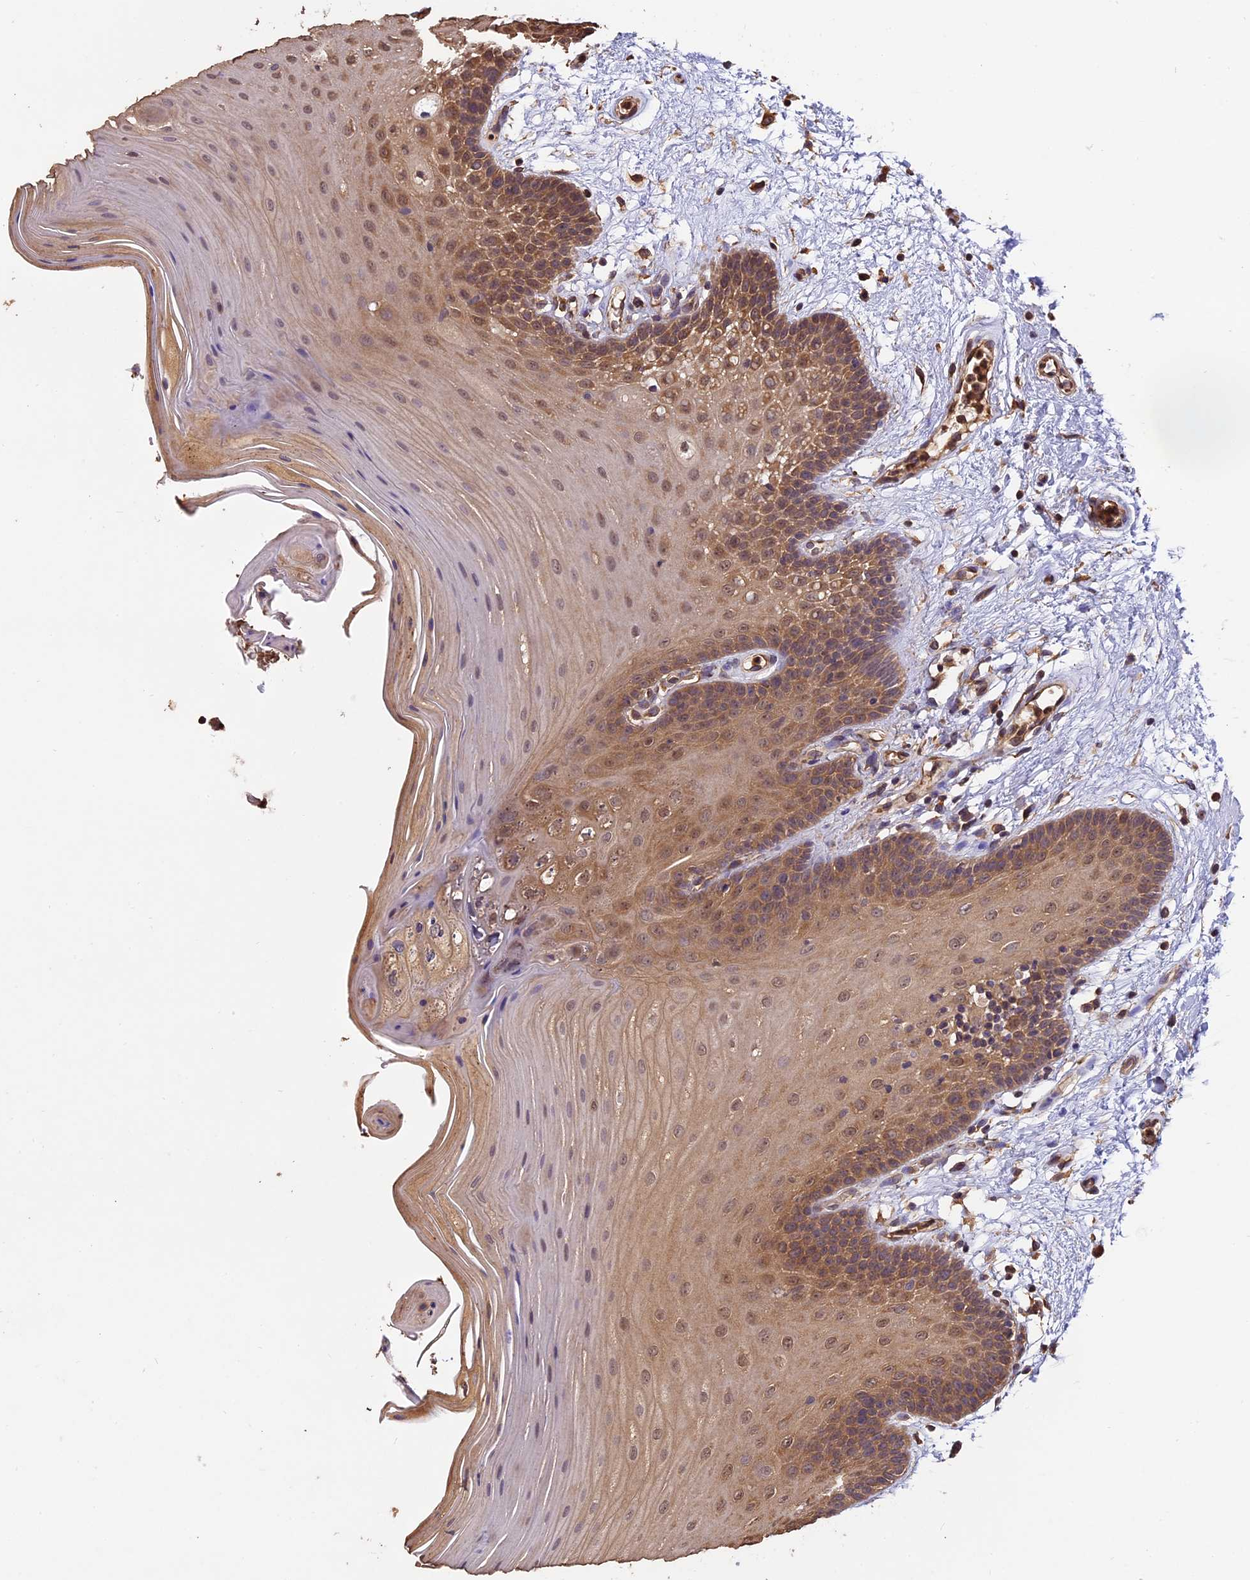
{"staining": {"intensity": "moderate", "quantity": "25%-75%", "location": "cytoplasmic/membranous"}, "tissue": "oral mucosa", "cell_type": "Squamous epithelial cells", "image_type": "normal", "snomed": [{"axis": "morphology", "description": "Normal tissue, NOS"}, {"axis": "morphology", "description": "Squamous cell carcinoma, NOS"}, {"axis": "topography", "description": "Skeletal muscle"}, {"axis": "topography", "description": "Oral tissue"}, {"axis": "topography", "description": "Head-Neck"}], "caption": "The photomicrograph displays a brown stain indicating the presence of a protein in the cytoplasmic/membranous of squamous epithelial cells in oral mucosa. (DAB (3,3'-diaminobenzidine) IHC with brightfield microscopy, high magnification).", "gene": "CHMP2A", "patient": {"sex": "male", "age": 71}}